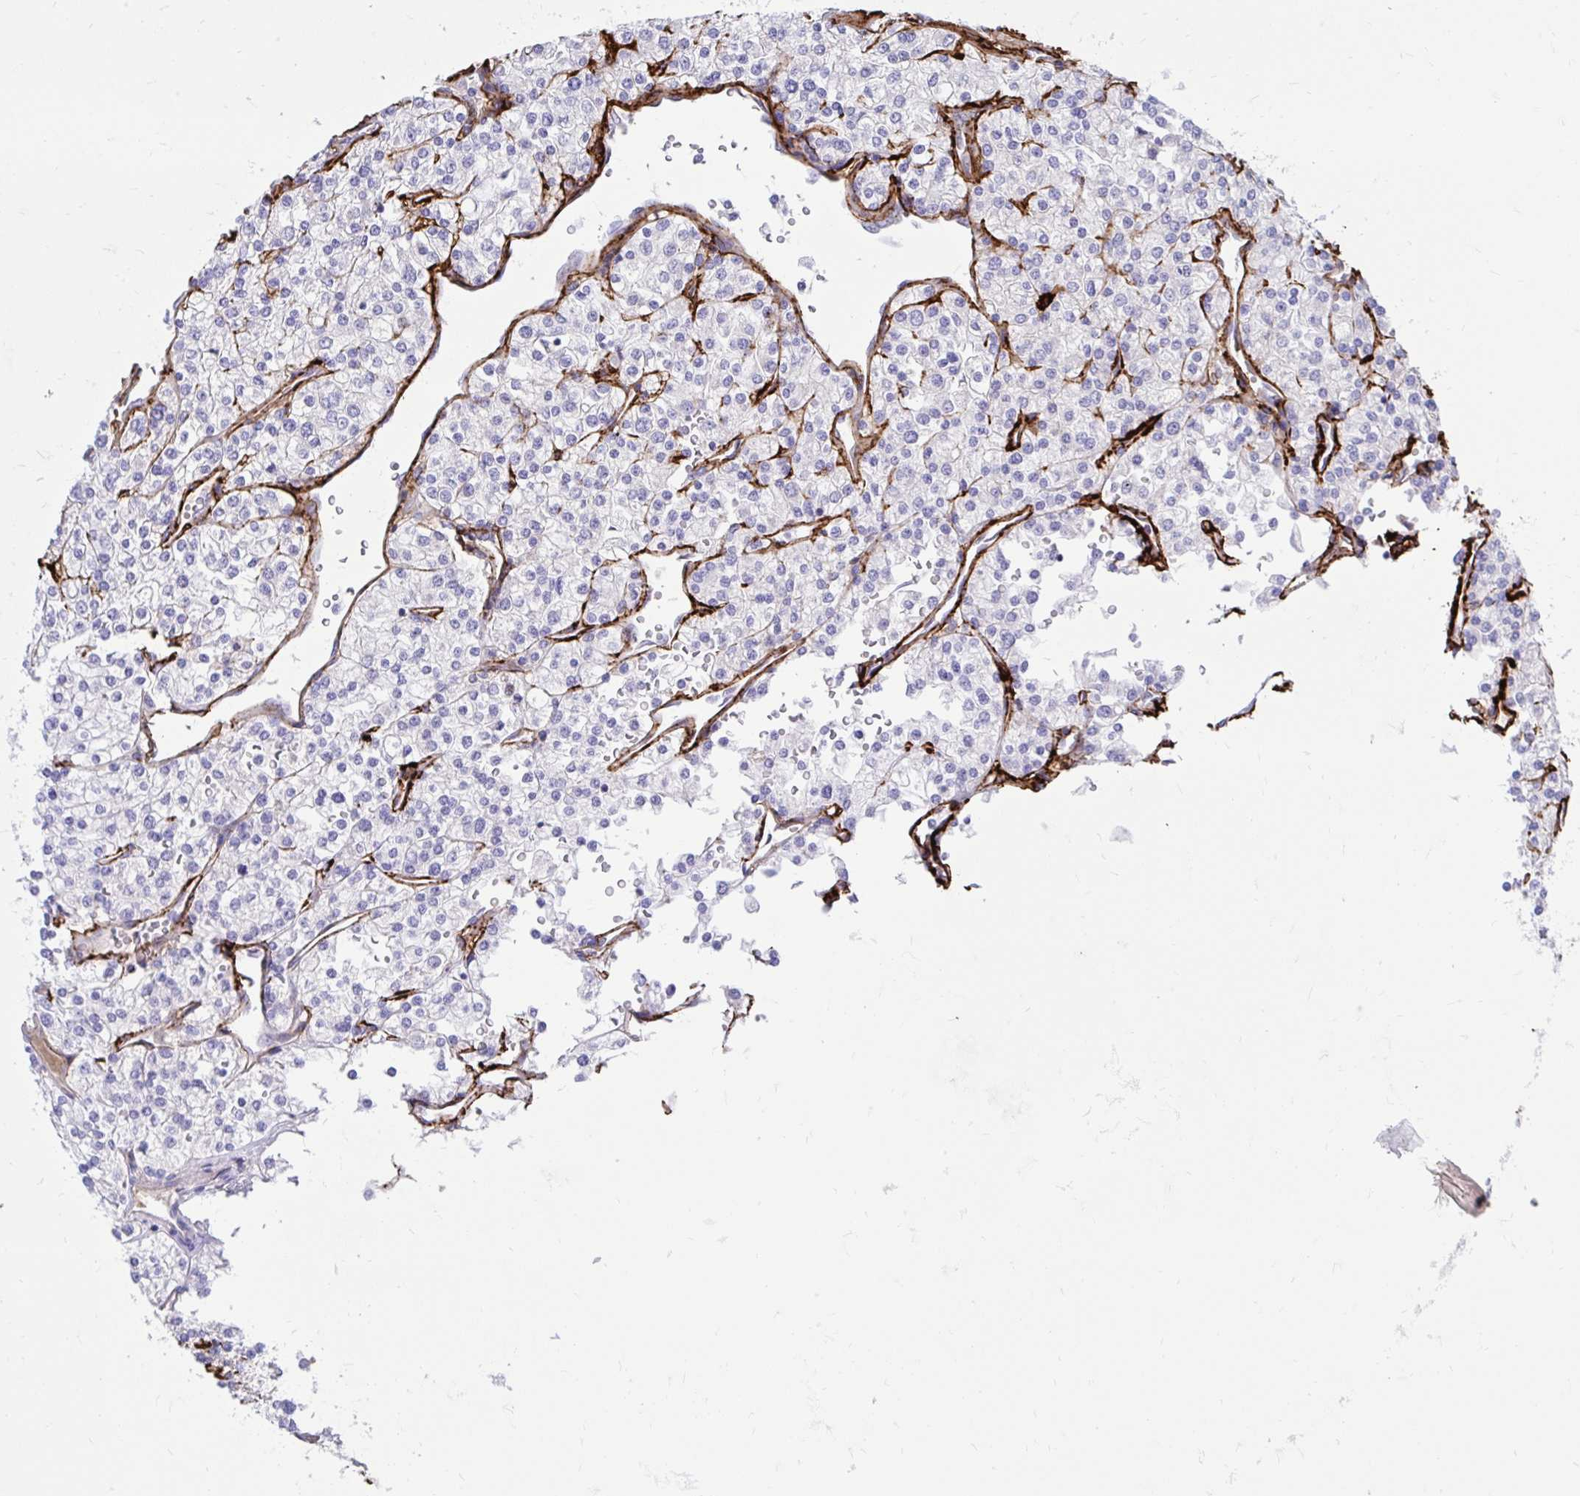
{"staining": {"intensity": "negative", "quantity": "none", "location": "none"}, "tissue": "renal cancer", "cell_type": "Tumor cells", "image_type": "cancer", "snomed": [{"axis": "morphology", "description": "Adenocarcinoma, NOS"}, {"axis": "topography", "description": "Kidney"}], "caption": "Human renal adenocarcinoma stained for a protein using IHC exhibits no staining in tumor cells.", "gene": "TP53I11", "patient": {"sex": "male", "age": 80}}